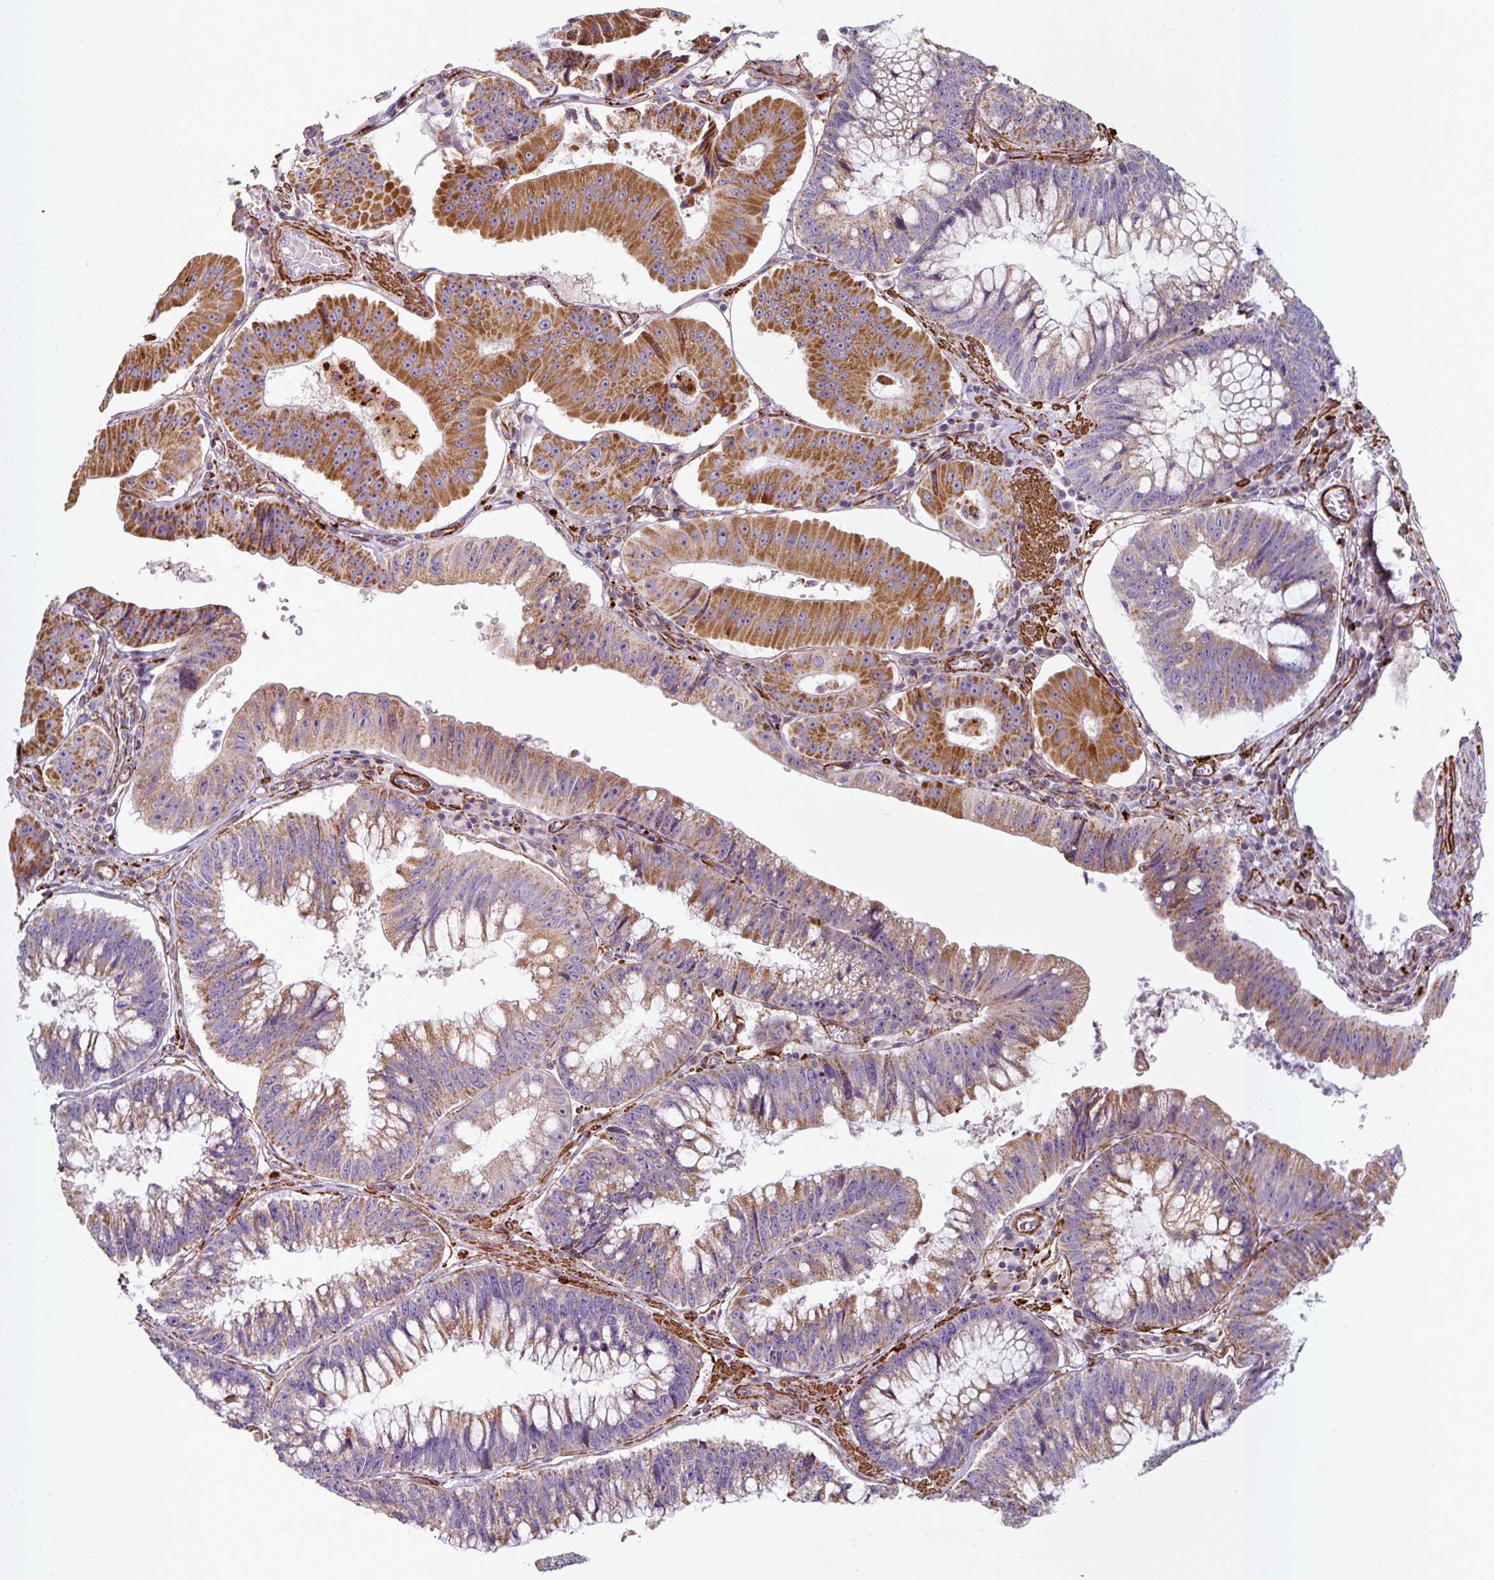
{"staining": {"intensity": "moderate", "quantity": "25%-75%", "location": "cytoplasmic/membranous"}, "tissue": "stomach cancer", "cell_type": "Tumor cells", "image_type": "cancer", "snomed": [{"axis": "morphology", "description": "Adenocarcinoma, NOS"}, {"axis": "topography", "description": "Stomach"}], "caption": "DAB (3,3'-diaminobenzidine) immunohistochemical staining of human stomach cancer demonstrates moderate cytoplasmic/membranous protein staining in approximately 25%-75% of tumor cells.", "gene": "MRPS5", "patient": {"sex": "male", "age": 59}}